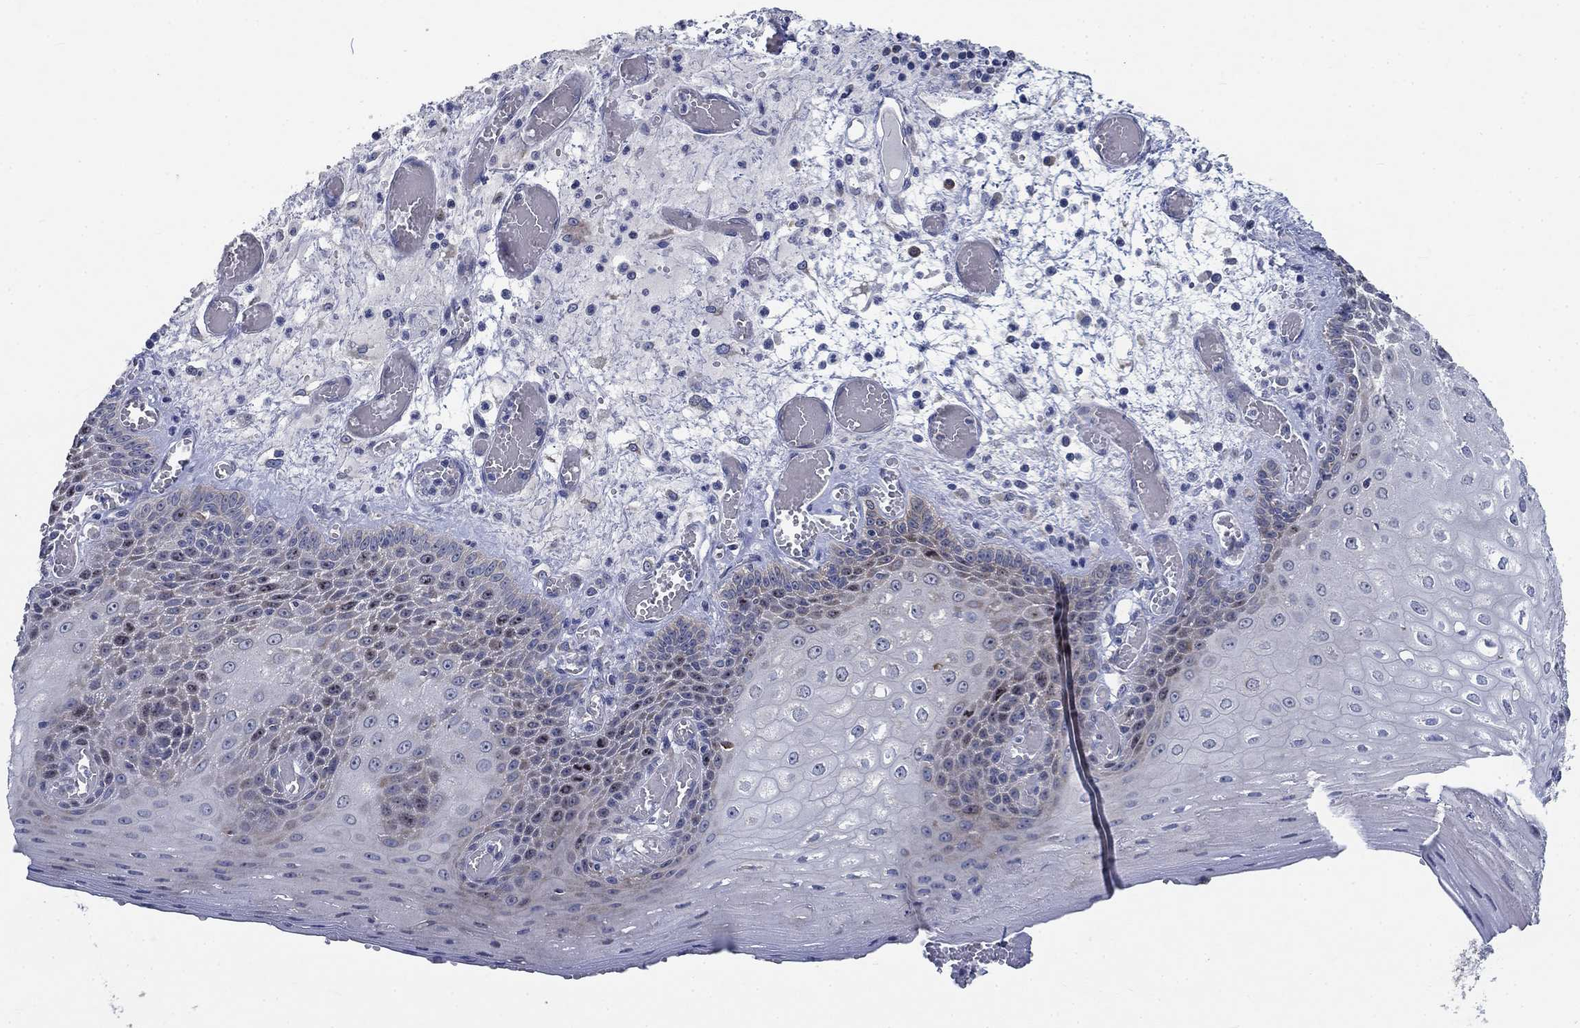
{"staining": {"intensity": "weak", "quantity": "<25%", "location": "cytoplasmic/membranous,nuclear"}, "tissue": "esophagus", "cell_type": "Squamous epithelial cells", "image_type": "normal", "snomed": [{"axis": "morphology", "description": "Normal tissue, NOS"}, {"axis": "topography", "description": "Esophagus"}], "caption": "DAB immunohistochemical staining of benign human esophagus reveals no significant expression in squamous epithelial cells. (DAB (3,3'-diaminobenzidine) immunohistochemistry visualized using brightfield microscopy, high magnification).", "gene": "MMP24", "patient": {"sex": "male", "age": 58}}